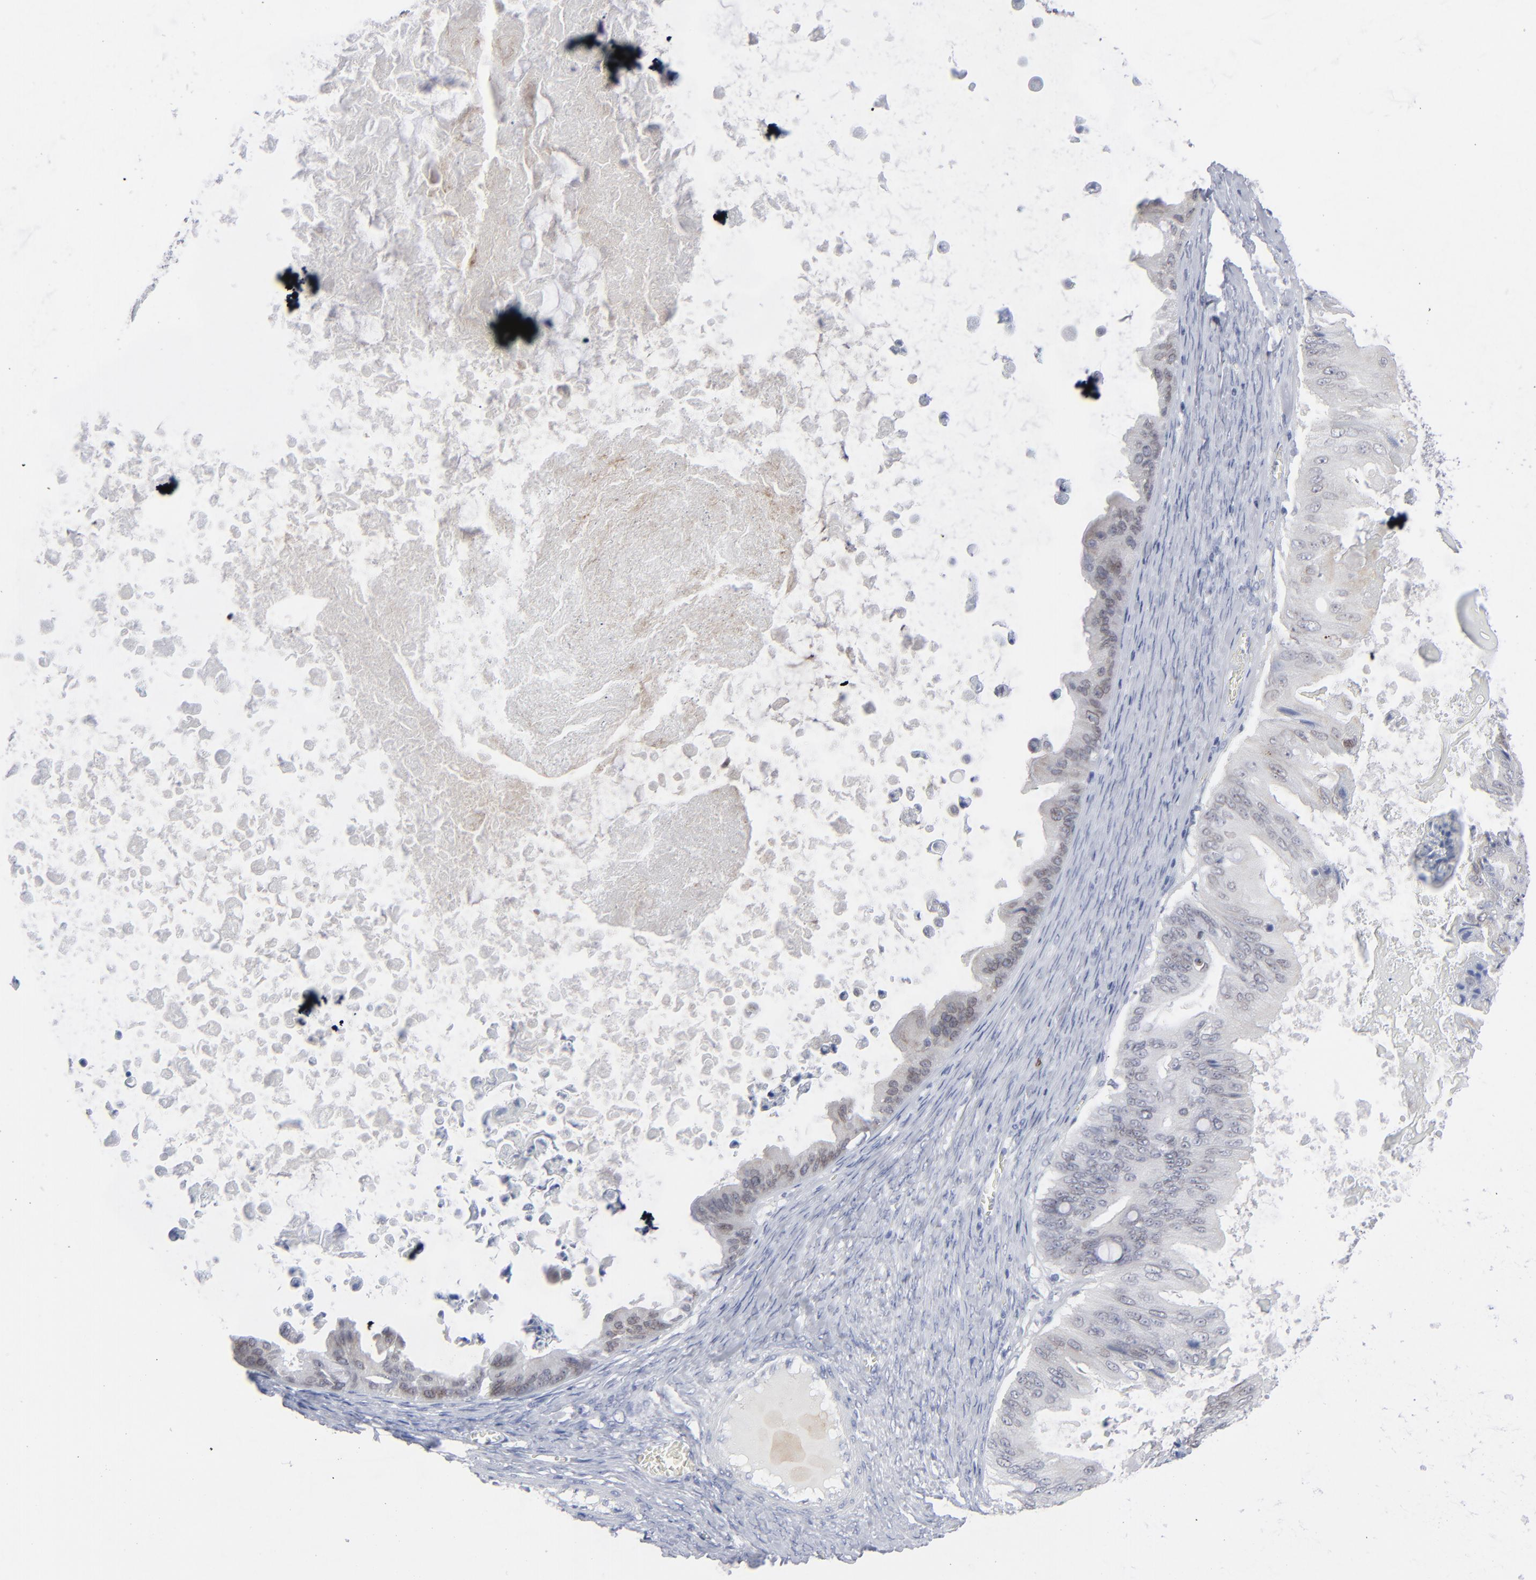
{"staining": {"intensity": "weak", "quantity": "<25%", "location": "cytoplasmic/membranous"}, "tissue": "ovarian cancer", "cell_type": "Tumor cells", "image_type": "cancer", "snomed": [{"axis": "morphology", "description": "Cystadenocarcinoma, mucinous, NOS"}, {"axis": "topography", "description": "Ovary"}], "caption": "High magnification brightfield microscopy of ovarian cancer (mucinous cystadenocarcinoma) stained with DAB (3,3'-diaminobenzidine) (brown) and counterstained with hematoxylin (blue): tumor cells show no significant positivity.", "gene": "NUP88", "patient": {"sex": "female", "age": 37}}